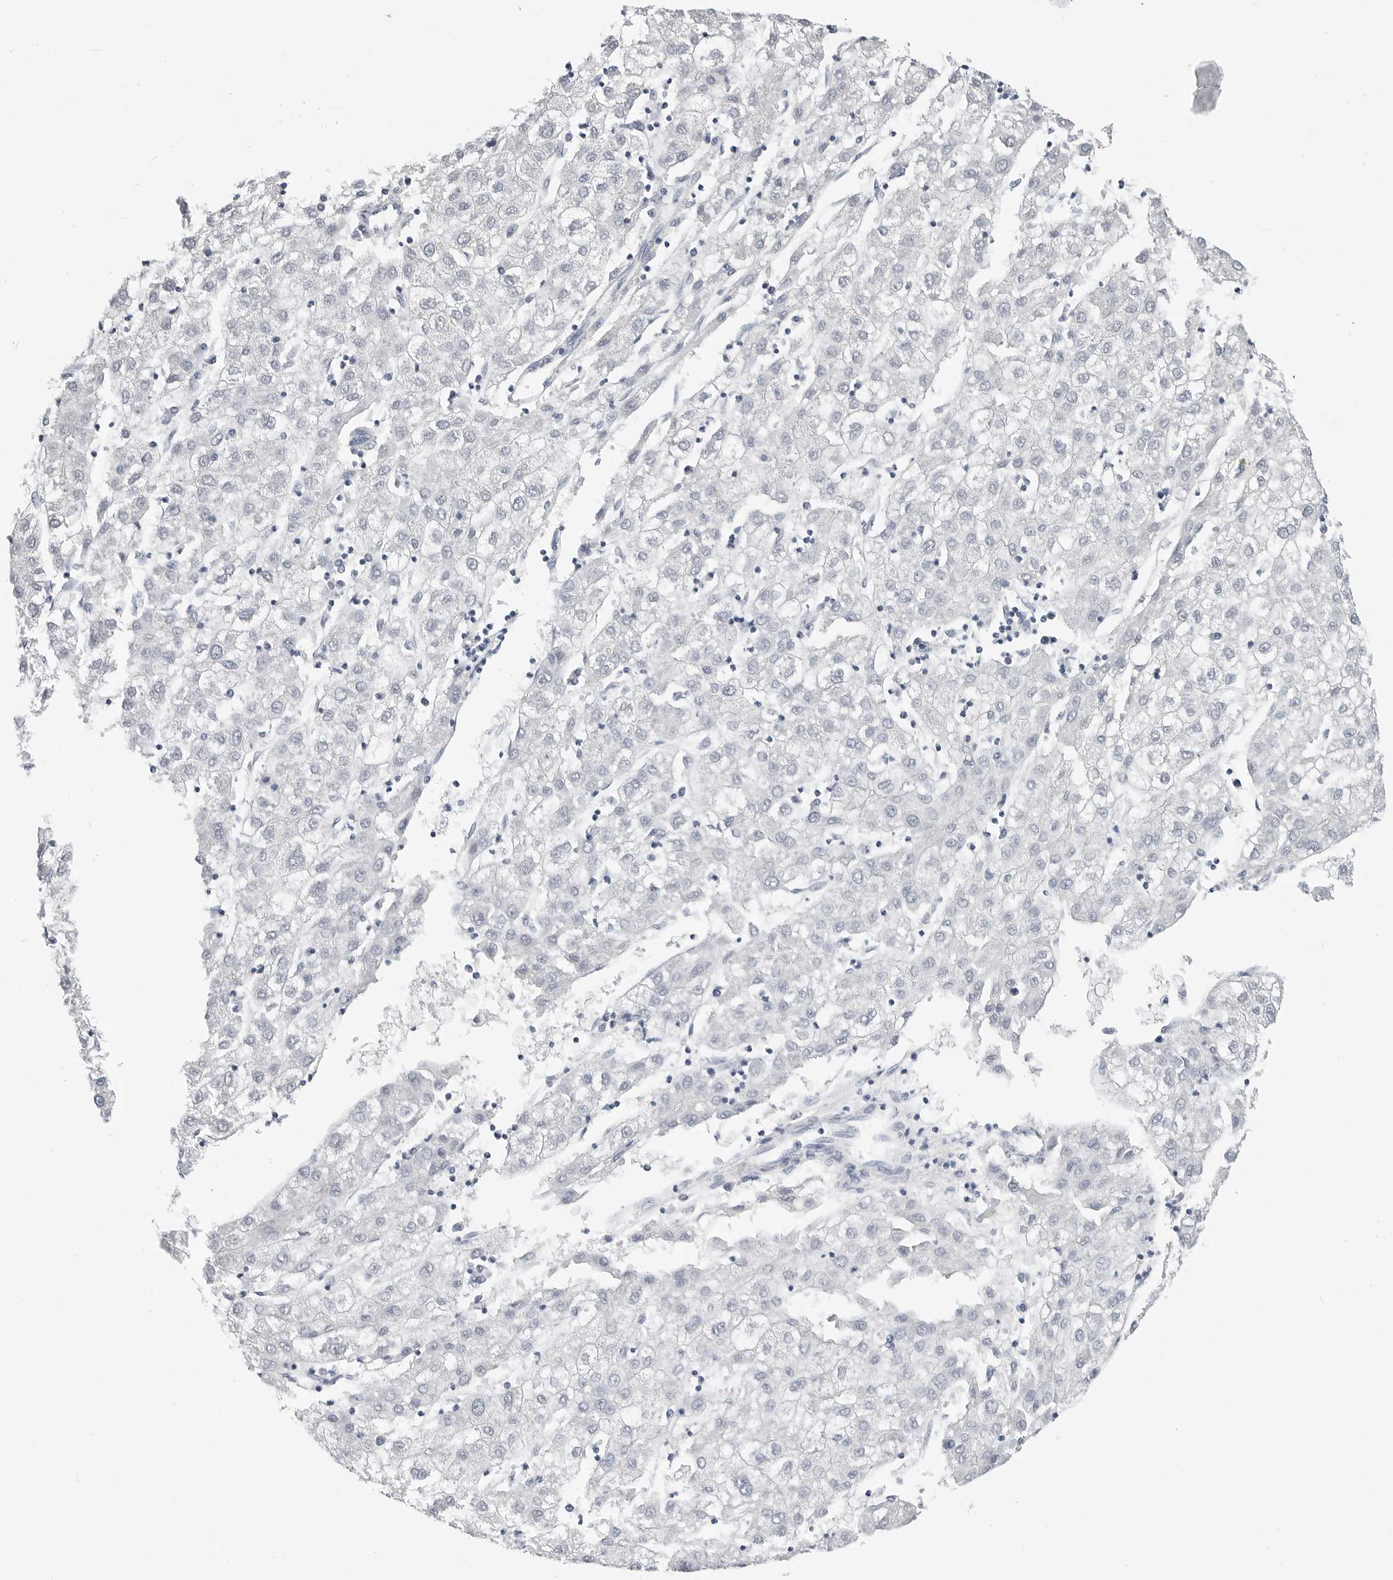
{"staining": {"intensity": "negative", "quantity": "none", "location": "none"}, "tissue": "liver cancer", "cell_type": "Tumor cells", "image_type": "cancer", "snomed": [{"axis": "morphology", "description": "Carcinoma, Hepatocellular, NOS"}, {"axis": "topography", "description": "Liver"}], "caption": "The IHC photomicrograph has no significant staining in tumor cells of liver hepatocellular carcinoma tissue. Brightfield microscopy of immunohistochemistry stained with DAB (3,3'-diaminobenzidine) (brown) and hematoxylin (blue), captured at high magnification.", "gene": "PLN", "patient": {"sex": "male", "age": 72}}